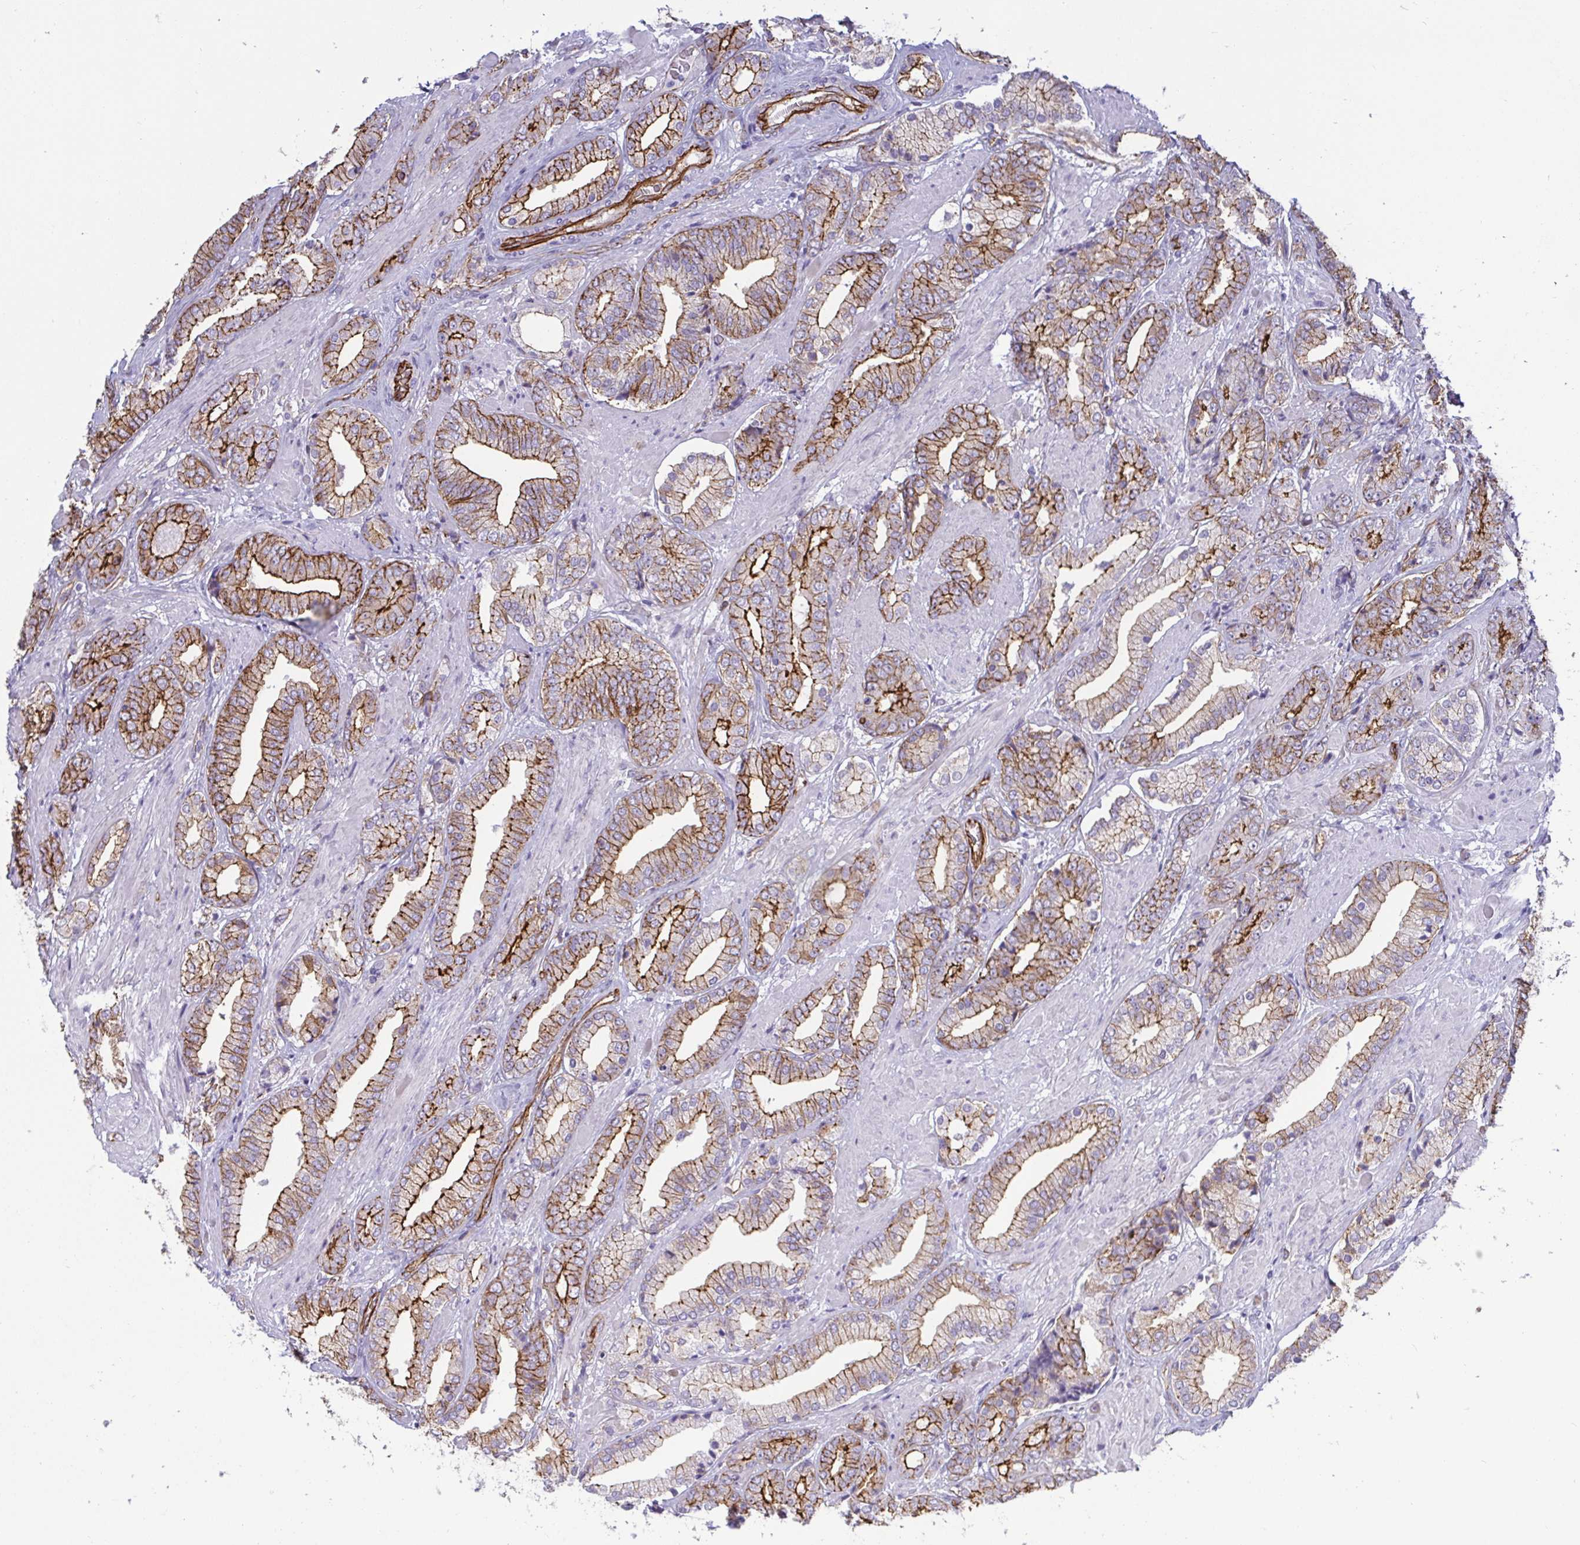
{"staining": {"intensity": "moderate", "quantity": "25%-75%", "location": "cytoplasmic/membranous"}, "tissue": "prostate cancer", "cell_type": "Tumor cells", "image_type": "cancer", "snomed": [{"axis": "morphology", "description": "Adenocarcinoma, High grade"}, {"axis": "topography", "description": "Prostate"}], "caption": "This micrograph reveals prostate cancer (adenocarcinoma (high-grade)) stained with IHC to label a protein in brown. The cytoplasmic/membranous of tumor cells show moderate positivity for the protein. Nuclei are counter-stained blue.", "gene": "LIMA1", "patient": {"sex": "male", "age": 56}}